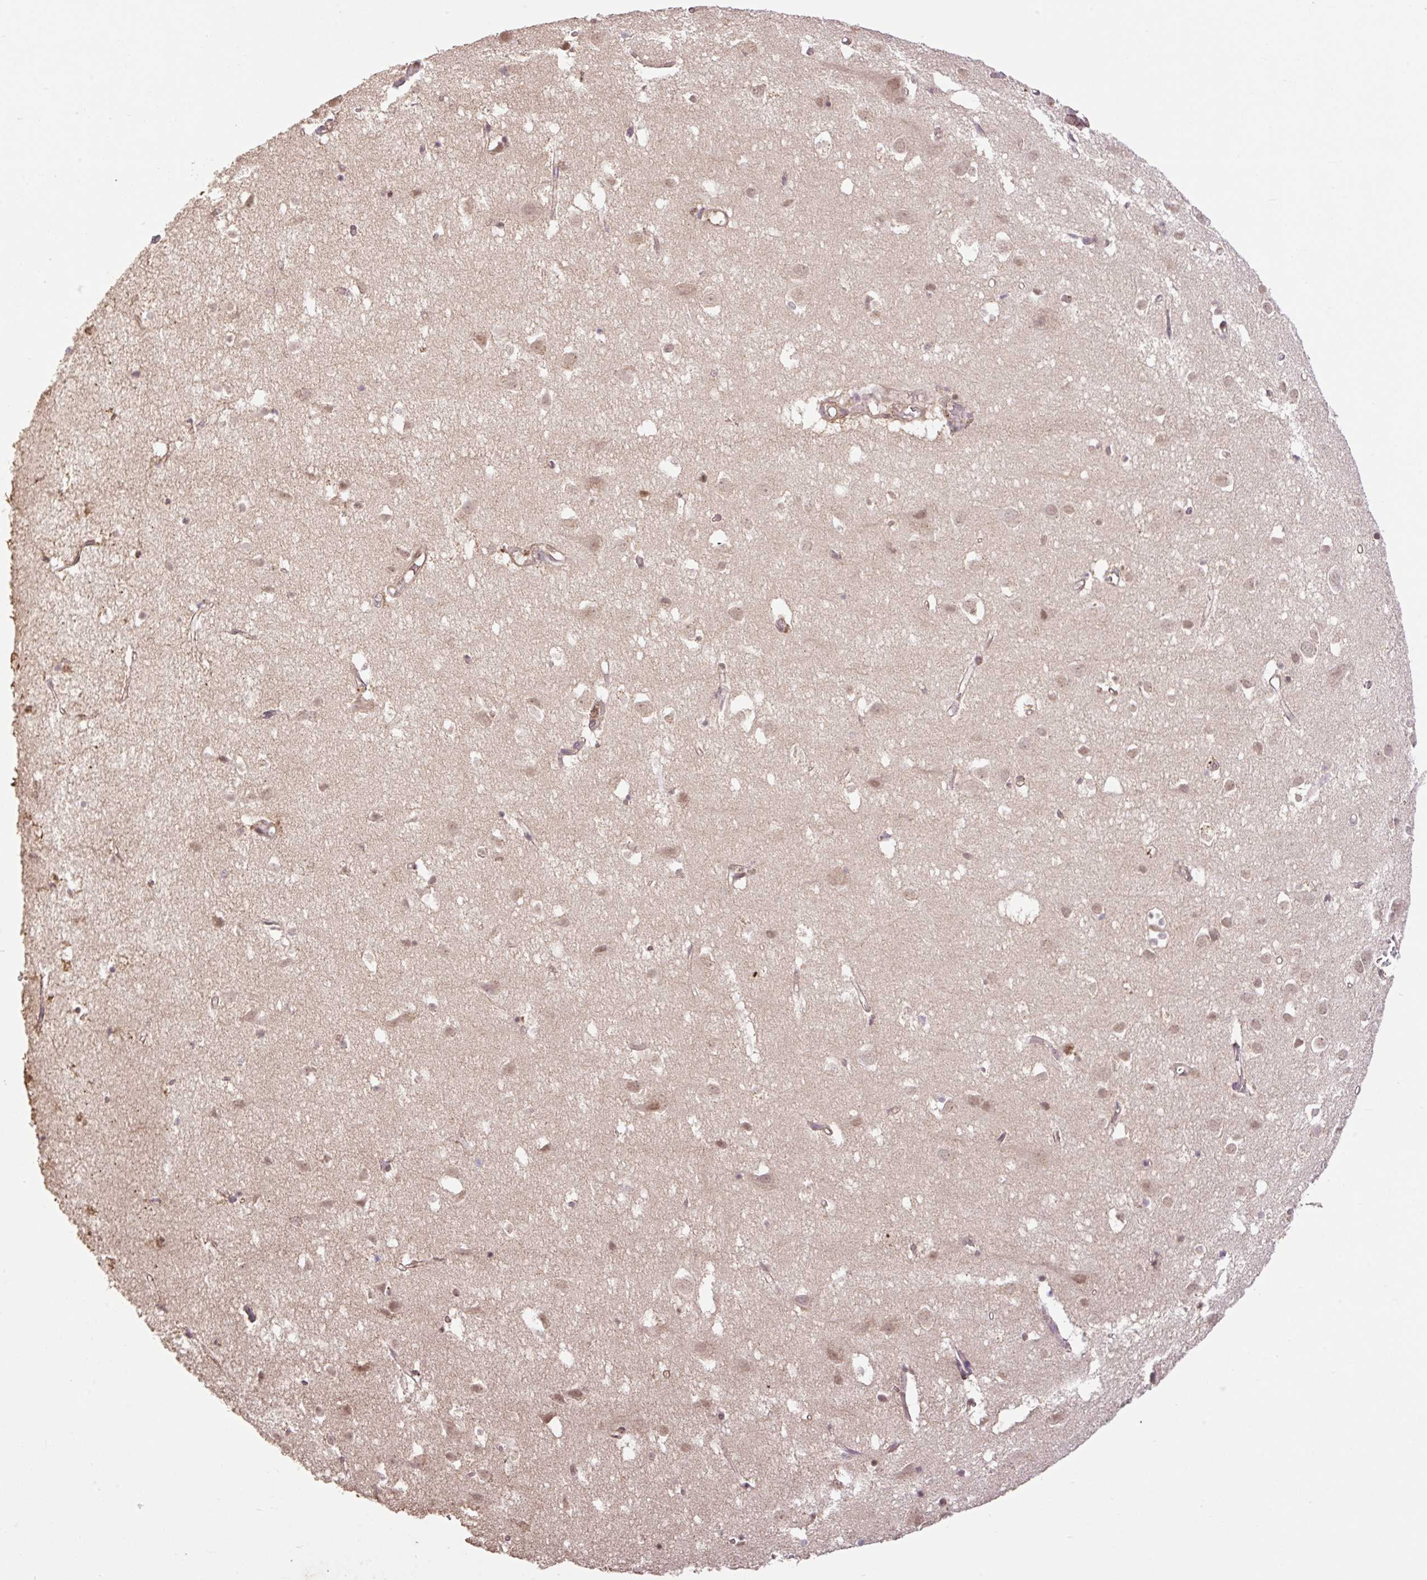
{"staining": {"intensity": "moderate", "quantity": ">75%", "location": "nuclear"}, "tissue": "cerebral cortex", "cell_type": "Endothelial cells", "image_type": "normal", "snomed": [{"axis": "morphology", "description": "Normal tissue, NOS"}, {"axis": "topography", "description": "Cerebral cortex"}], "caption": "Human cerebral cortex stained for a protein (brown) shows moderate nuclear positive expression in about >75% of endothelial cells.", "gene": "VPS25", "patient": {"sex": "male", "age": 70}}